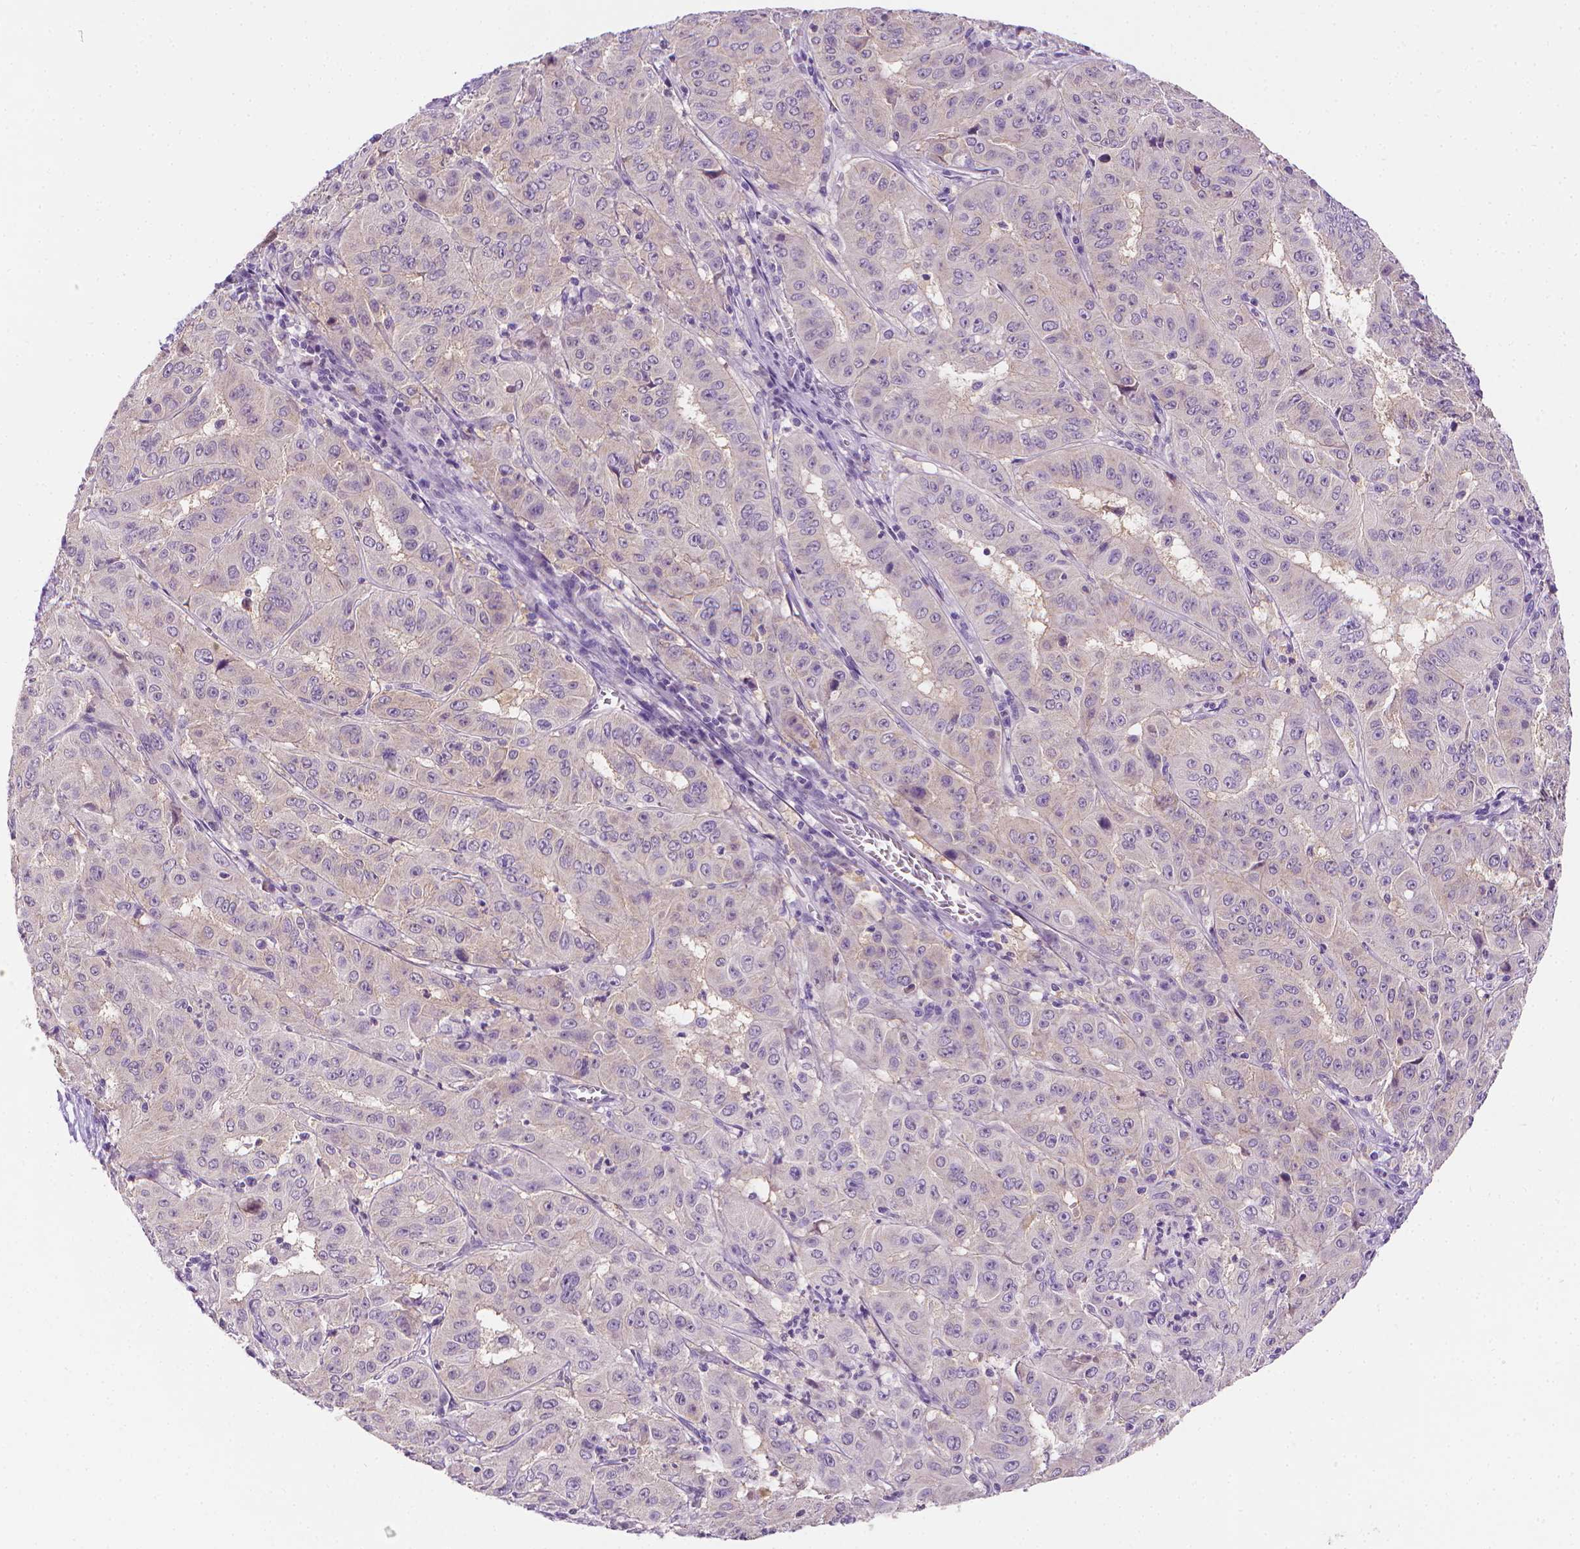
{"staining": {"intensity": "negative", "quantity": "none", "location": "none"}, "tissue": "pancreatic cancer", "cell_type": "Tumor cells", "image_type": "cancer", "snomed": [{"axis": "morphology", "description": "Adenocarcinoma, NOS"}, {"axis": "topography", "description": "Pancreas"}], "caption": "This is an immunohistochemistry (IHC) micrograph of human pancreatic cancer. There is no positivity in tumor cells.", "gene": "FASN", "patient": {"sex": "male", "age": 63}}